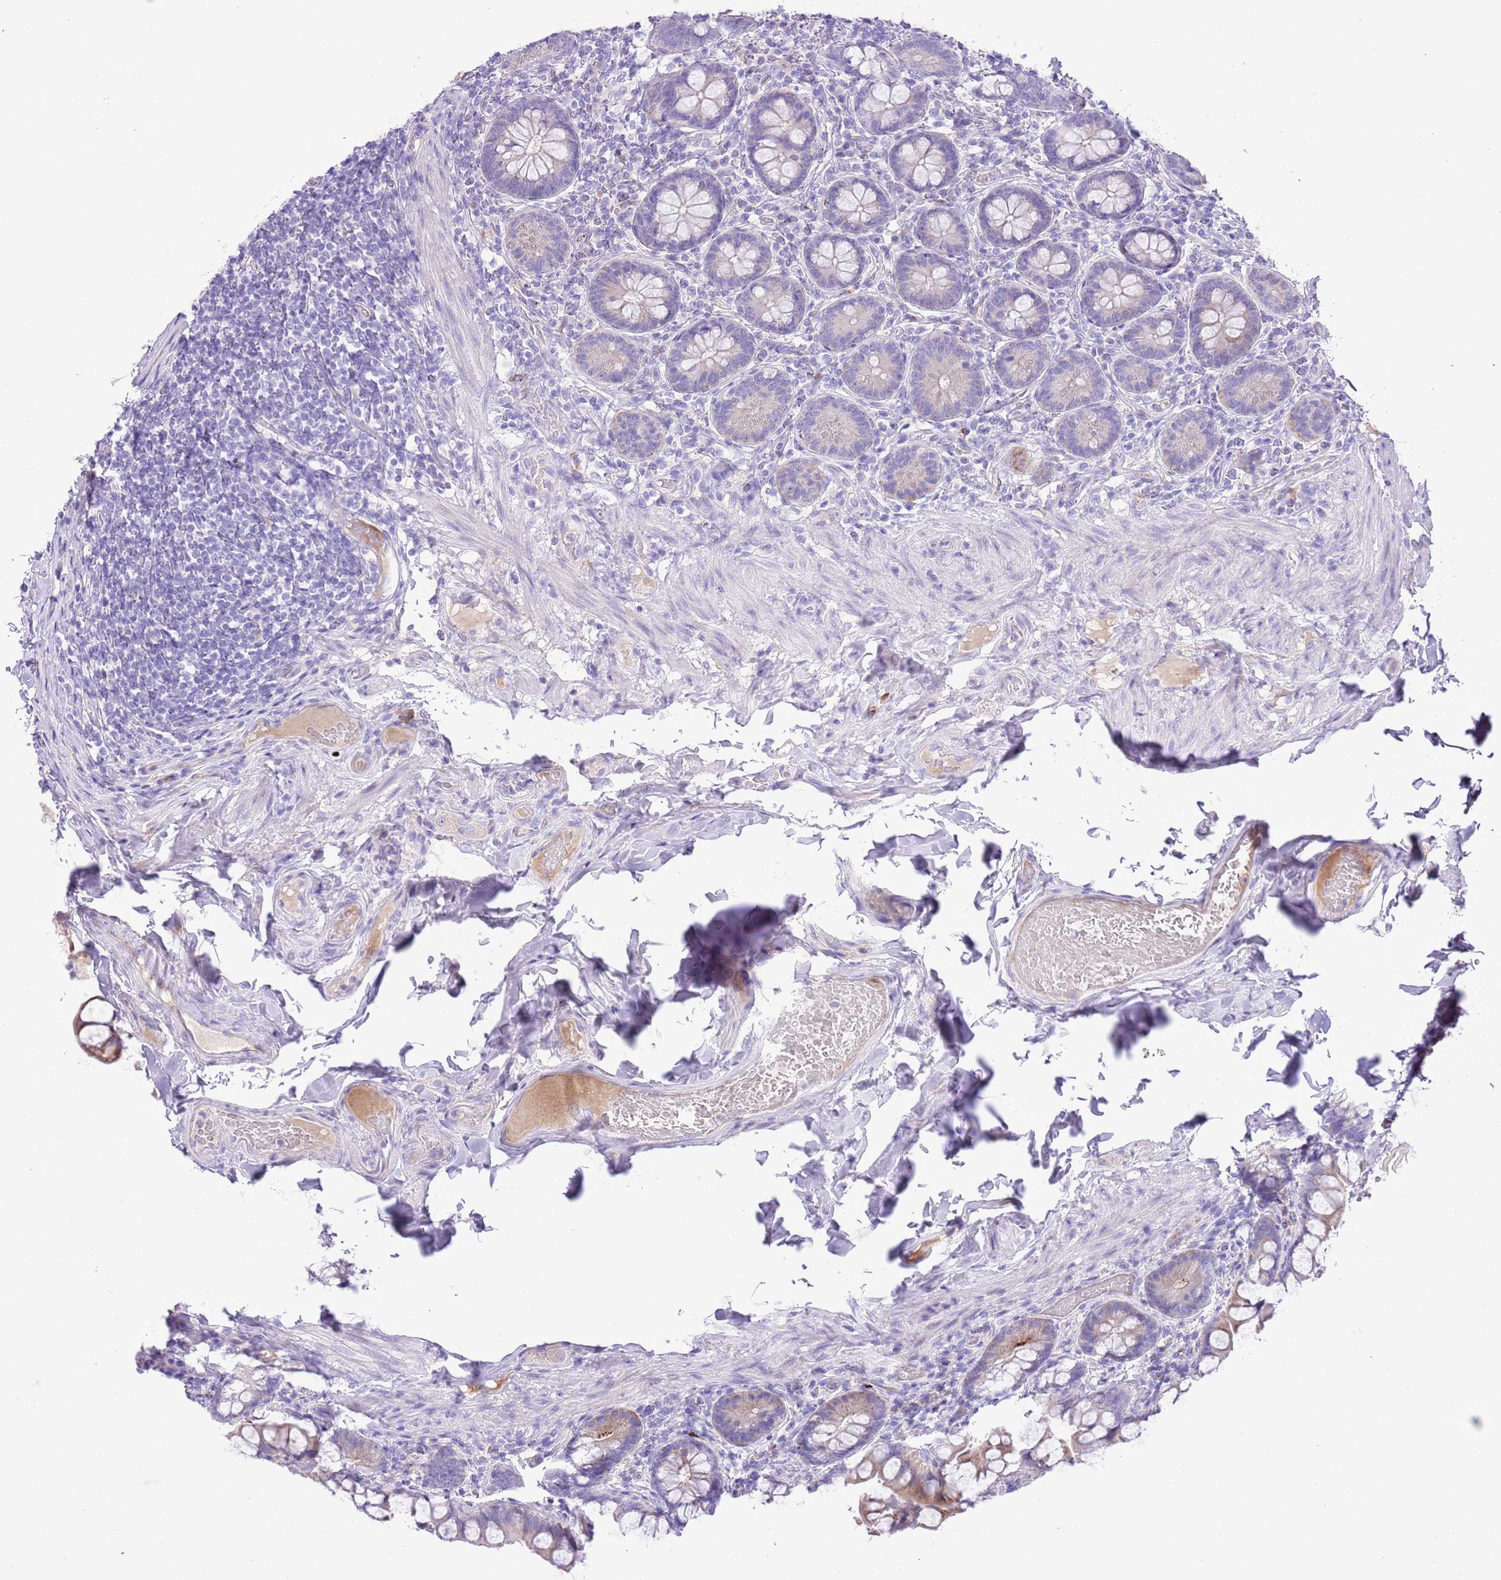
{"staining": {"intensity": "moderate", "quantity": "25%-75%", "location": "cytoplasmic/membranous"}, "tissue": "small intestine", "cell_type": "Glandular cells", "image_type": "normal", "snomed": [{"axis": "morphology", "description": "Normal tissue, NOS"}, {"axis": "topography", "description": "Small intestine"}], "caption": "High-power microscopy captured an immunohistochemistry (IHC) micrograph of normal small intestine, revealing moderate cytoplasmic/membranous staining in approximately 25%-75% of glandular cells.", "gene": "CLEC2A", "patient": {"sex": "male", "age": 70}}